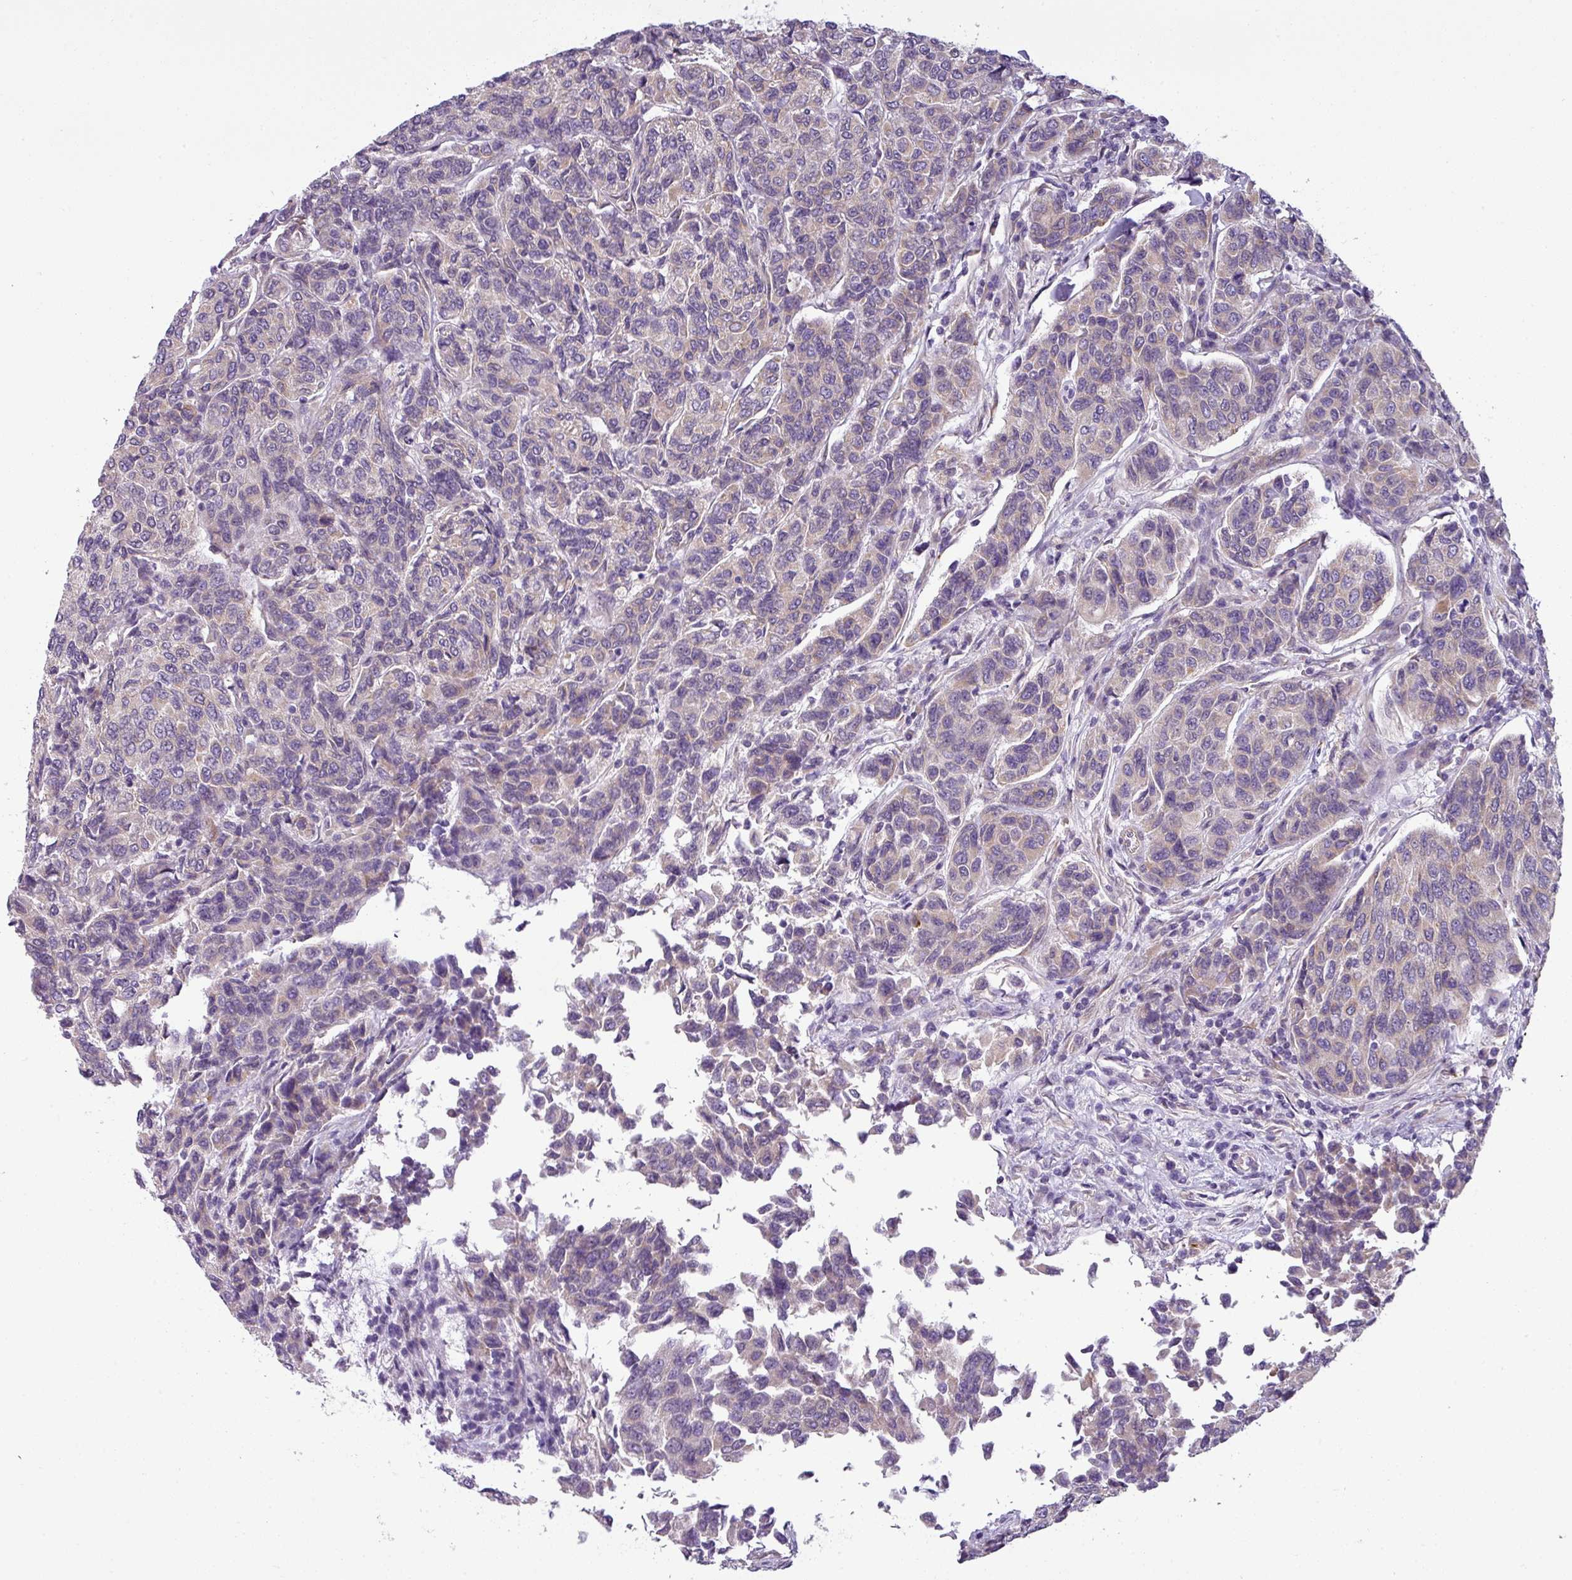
{"staining": {"intensity": "weak", "quantity": ">75%", "location": "cytoplasmic/membranous"}, "tissue": "breast cancer", "cell_type": "Tumor cells", "image_type": "cancer", "snomed": [{"axis": "morphology", "description": "Duct carcinoma"}, {"axis": "topography", "description": "Breast"}], "caption": "Tumor cells exhibit weak cytoplasmic/membranous expression in about >75% of cells in breast cancer.", "gene": "TOR1AIP2", "patient": {"sex": "female", "age": 55}}